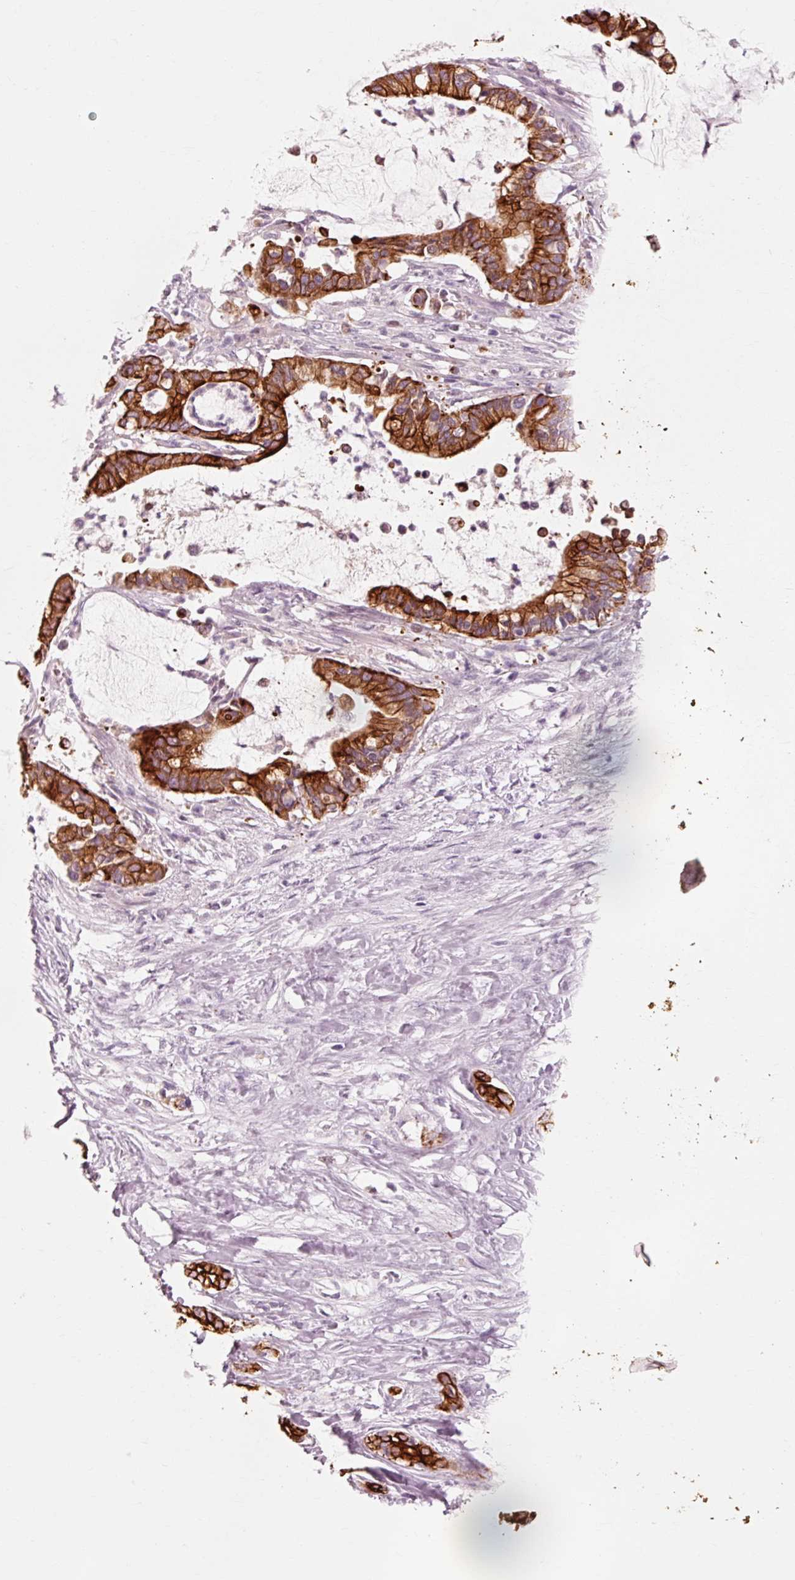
{"staining": {"intensity": "strong", "quantity": ">75%", "location": "cytoplasmic/membranous"}, "tissue": "pancreatic cancer", "cell_type": "Tumor cells", "image_type": "cancer", "snomed": [{"axis": "morphology", "description": "Adenocarcinoma, NOS"}, {"axis": "topography", "description": "Pancreas"}], "caption": "A histopathology image of human pancreatic adenocarcinoma stained for a protein shows strong cytoplasmic/membranous brown staining in tumor cells.", "gene": "TRIM73", "patient": {"sex": "male", "age": 41}}